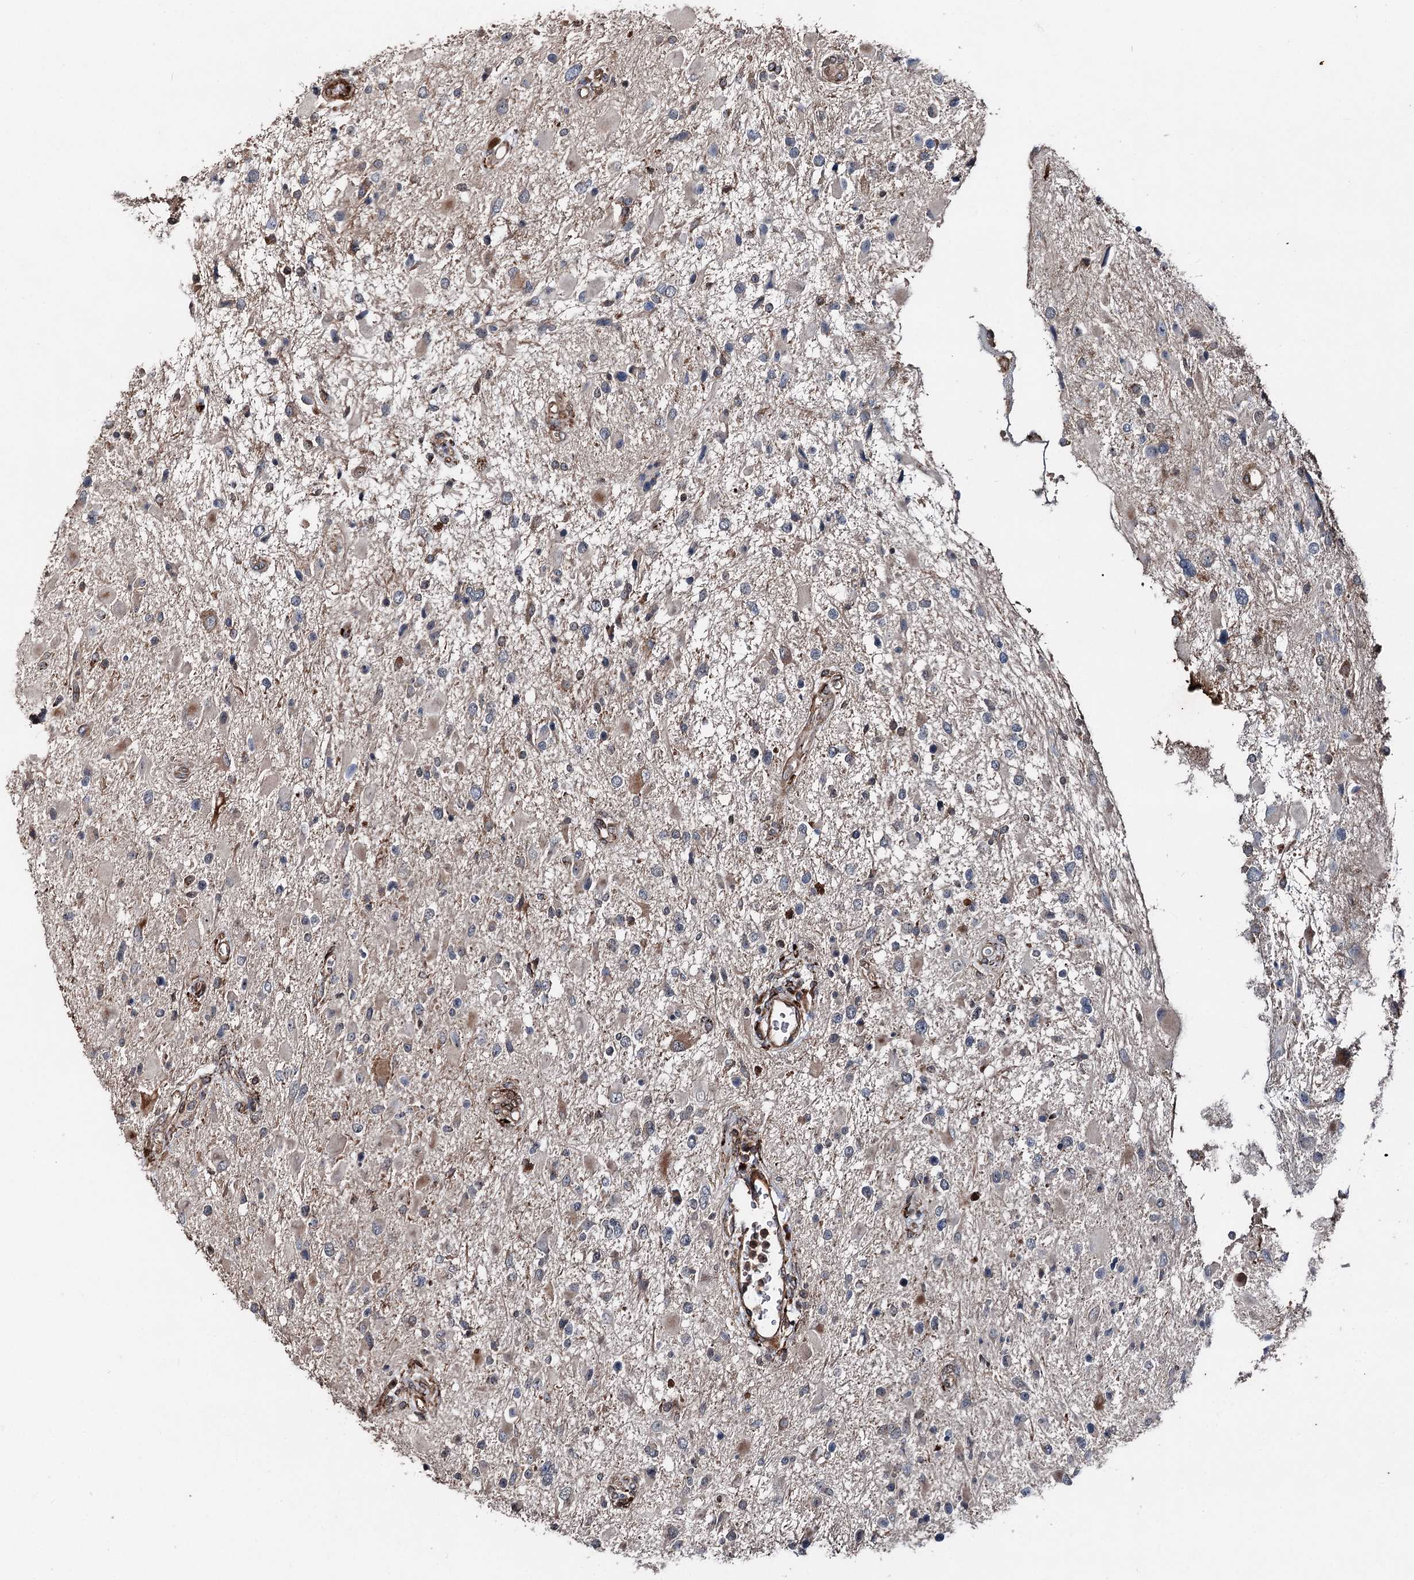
{"staining": {"intensity": "weak", "quantity": "<25%", "location": "cytoplasmic/membranous"}, "tissue": "glioma", "cell_type": "Tumor cells", "image_type": "cancer", "snomed": [{"axis": "morphology", "description": "Glioma, malignant, High grade"}, {"axis": "topography", "description": "Brain"}], "caption": "Protein analysis of glioma reveals no significant positivity in tumor cells.", "gene": "DDIAS", "patient": {"sex": "male", "age": 53}}